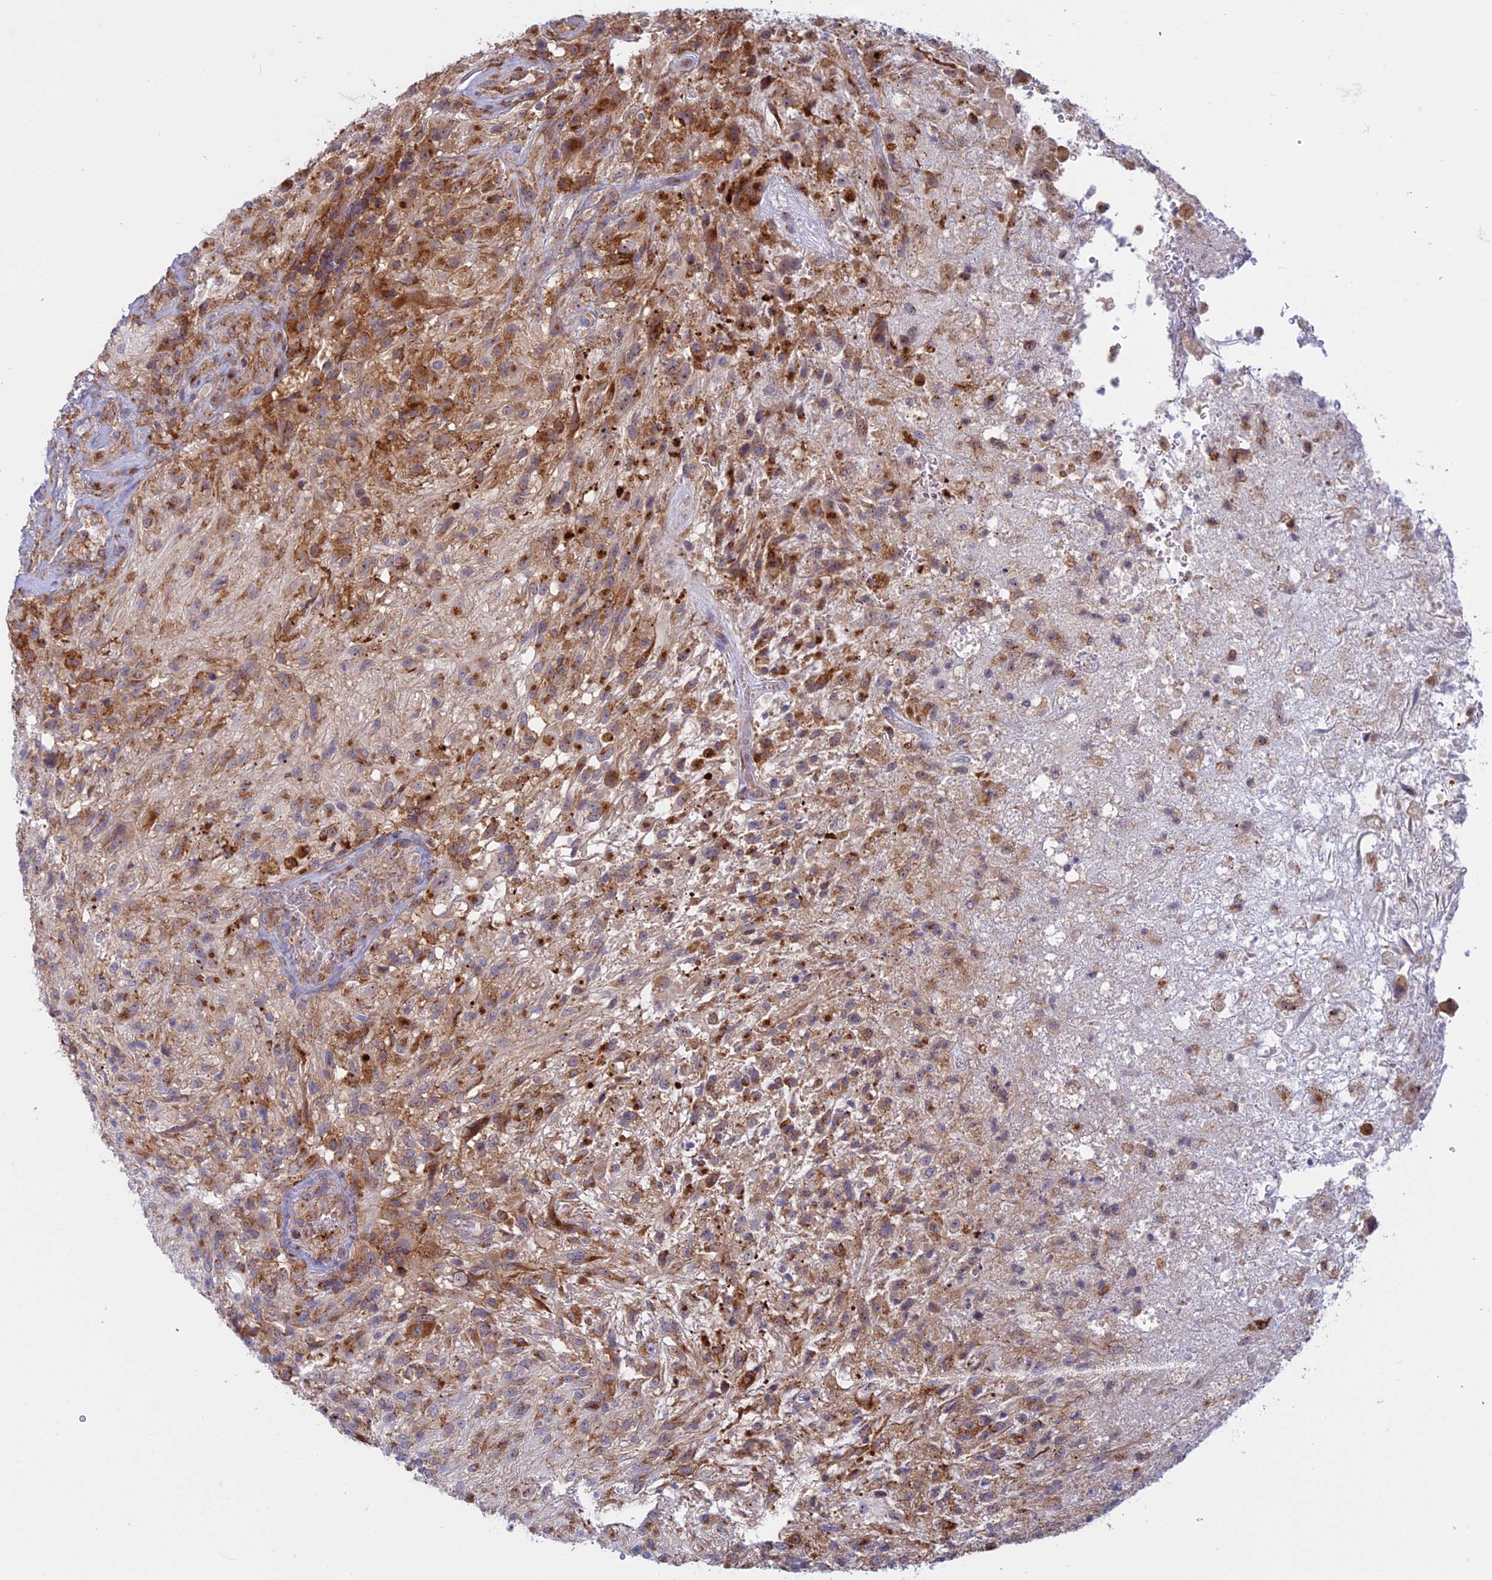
{"staining": {"intensity": "moderate", "quantity": "<25%", "location": "cytoplasmic/membranous"}, "tissue": "glioma", "cell_type": "Tumor cells", "image_type": "cancer", "snomed": [{"axis": "morphology", "description": "Glioma, malignant, High grade"}, {"axis": "topography", "description": "Brain"}], "caption": "Tumor cells reveal low levels of moderate cytoplasmic/membranous positivity in approximately <25% of cells in glioma.", "gene": "CLINT1", "patient": {"sex": "male", "age": 56}}